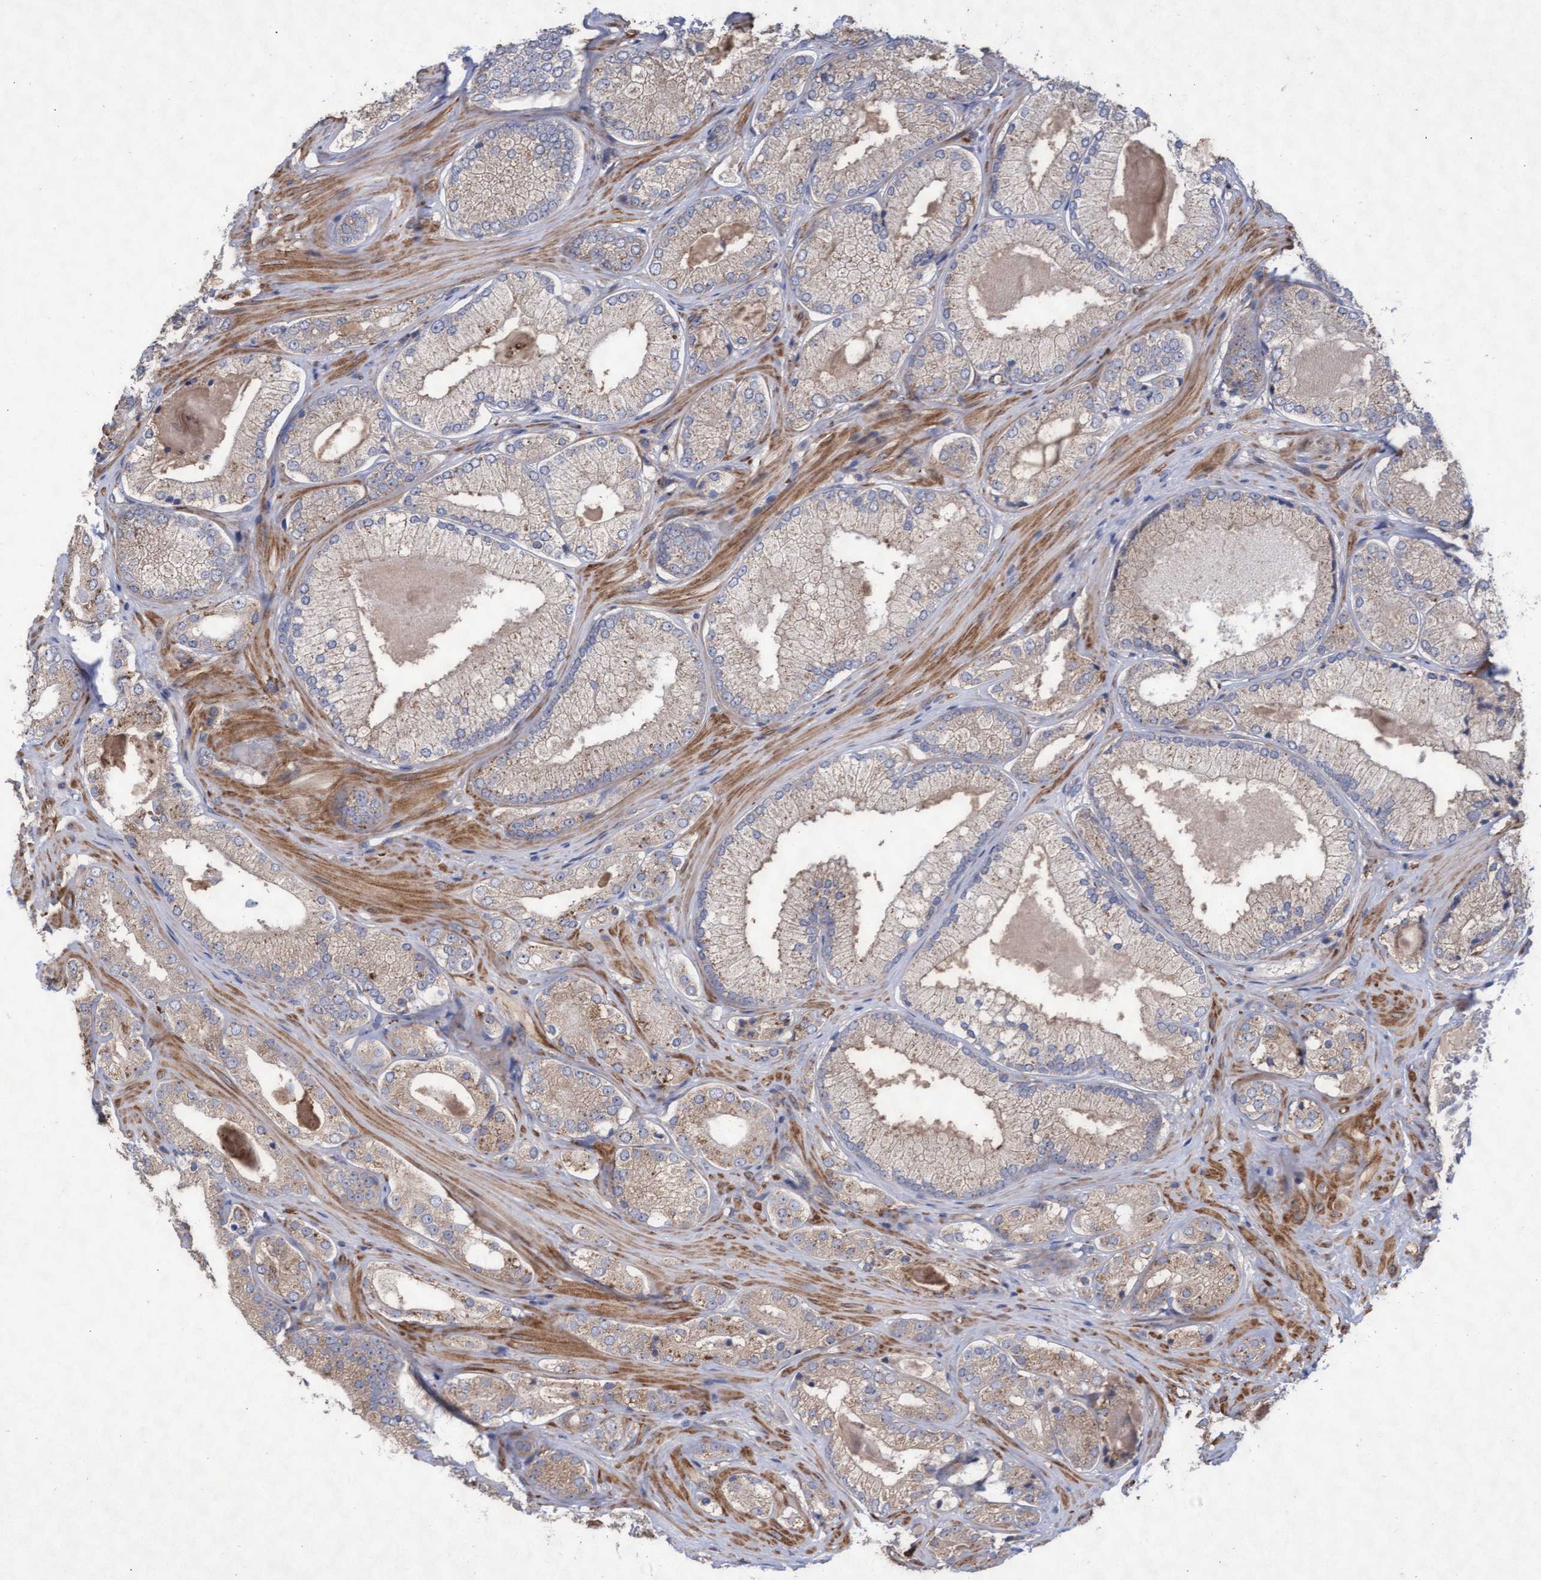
{"staining": {"intensity": "weak", "quantity": ">75%", "location": "cytoplasmic/membranous"}, "tissue": "prostate cancer", "cell_type": "Tumor cells", "image_type": "cancer", "snomed": [{"axis": "morphology", "description": "Adenocarcinoma, Low grade"}, {"axis": "topography", "description": "Prostate"}], "caption": "DAB (3,3'-diaminobenzidine) immunohistochemical staining of human prostate low-grade adenocarcinoma displays weak cytoplasmic/membranous protein staining in about >75% of tumor cells. Using DAB (3,3'-diaminobenzidine) (brown) and hematoxylin (blue) stains, captured at high magnification using brightfield microscopy.", "gene": "ABCF2", "patient": {"sex": "male", "age": 65}}